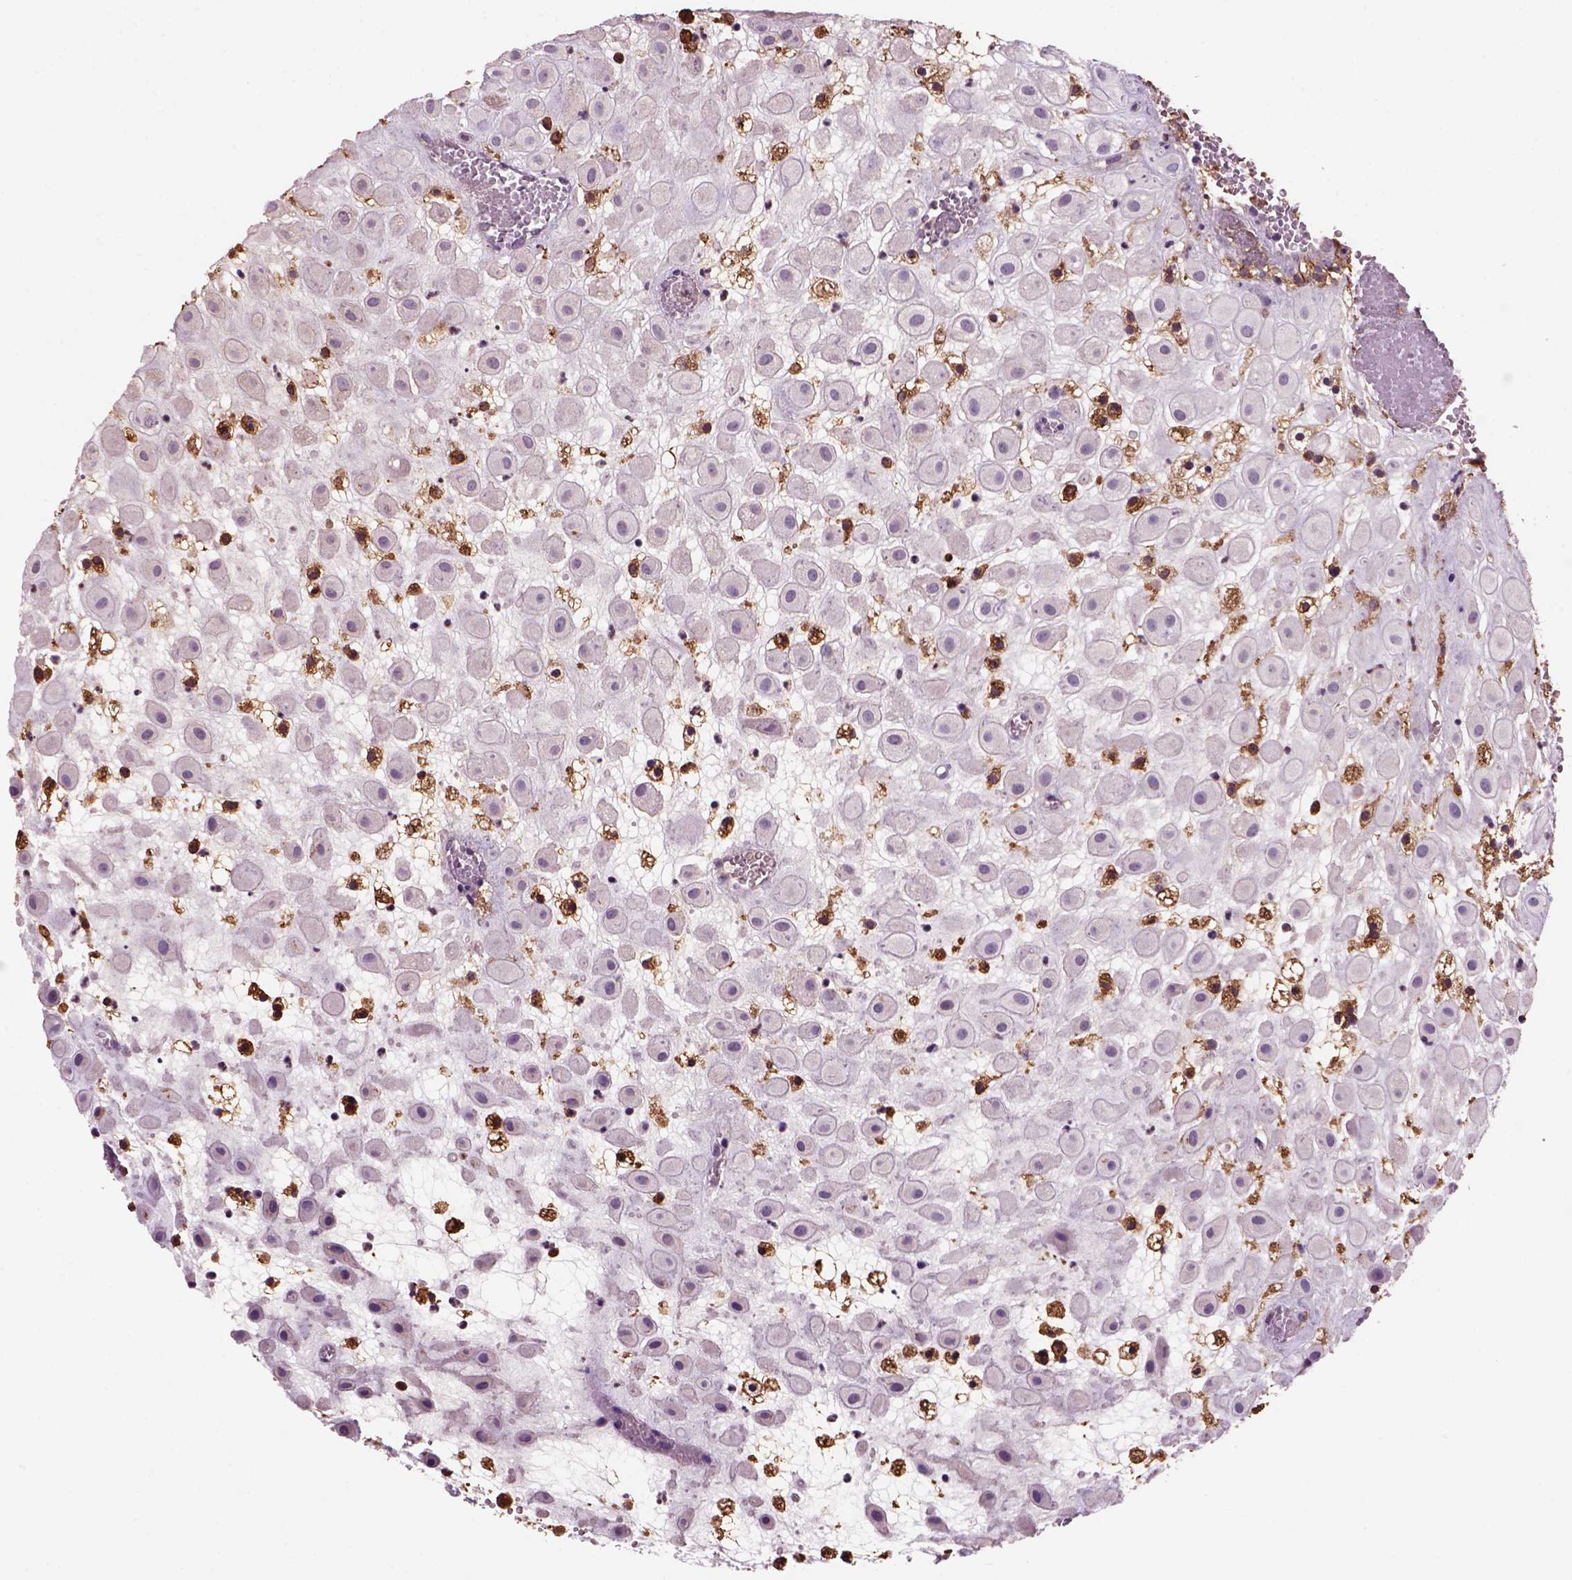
{"staining": {"intensity": "negative", "quantity": "none", "location": "none"}, "tissue": "placenta", "cell_type": "Decidual cells", "image_type": "normal", "snomed": [{"axis": "morphology", "description": "Normal tissue, NOS"}, {"axis": "topography", "description": "Placenta"}], "caption": "Immunohistochemistry of normal placenta displays no positivity in decidual cells. (Immunohistochemistry (ihc), brightfield microscopy, high magnification).", "gene": "CD14", "patient": {"sex": "female", "age": 24}}